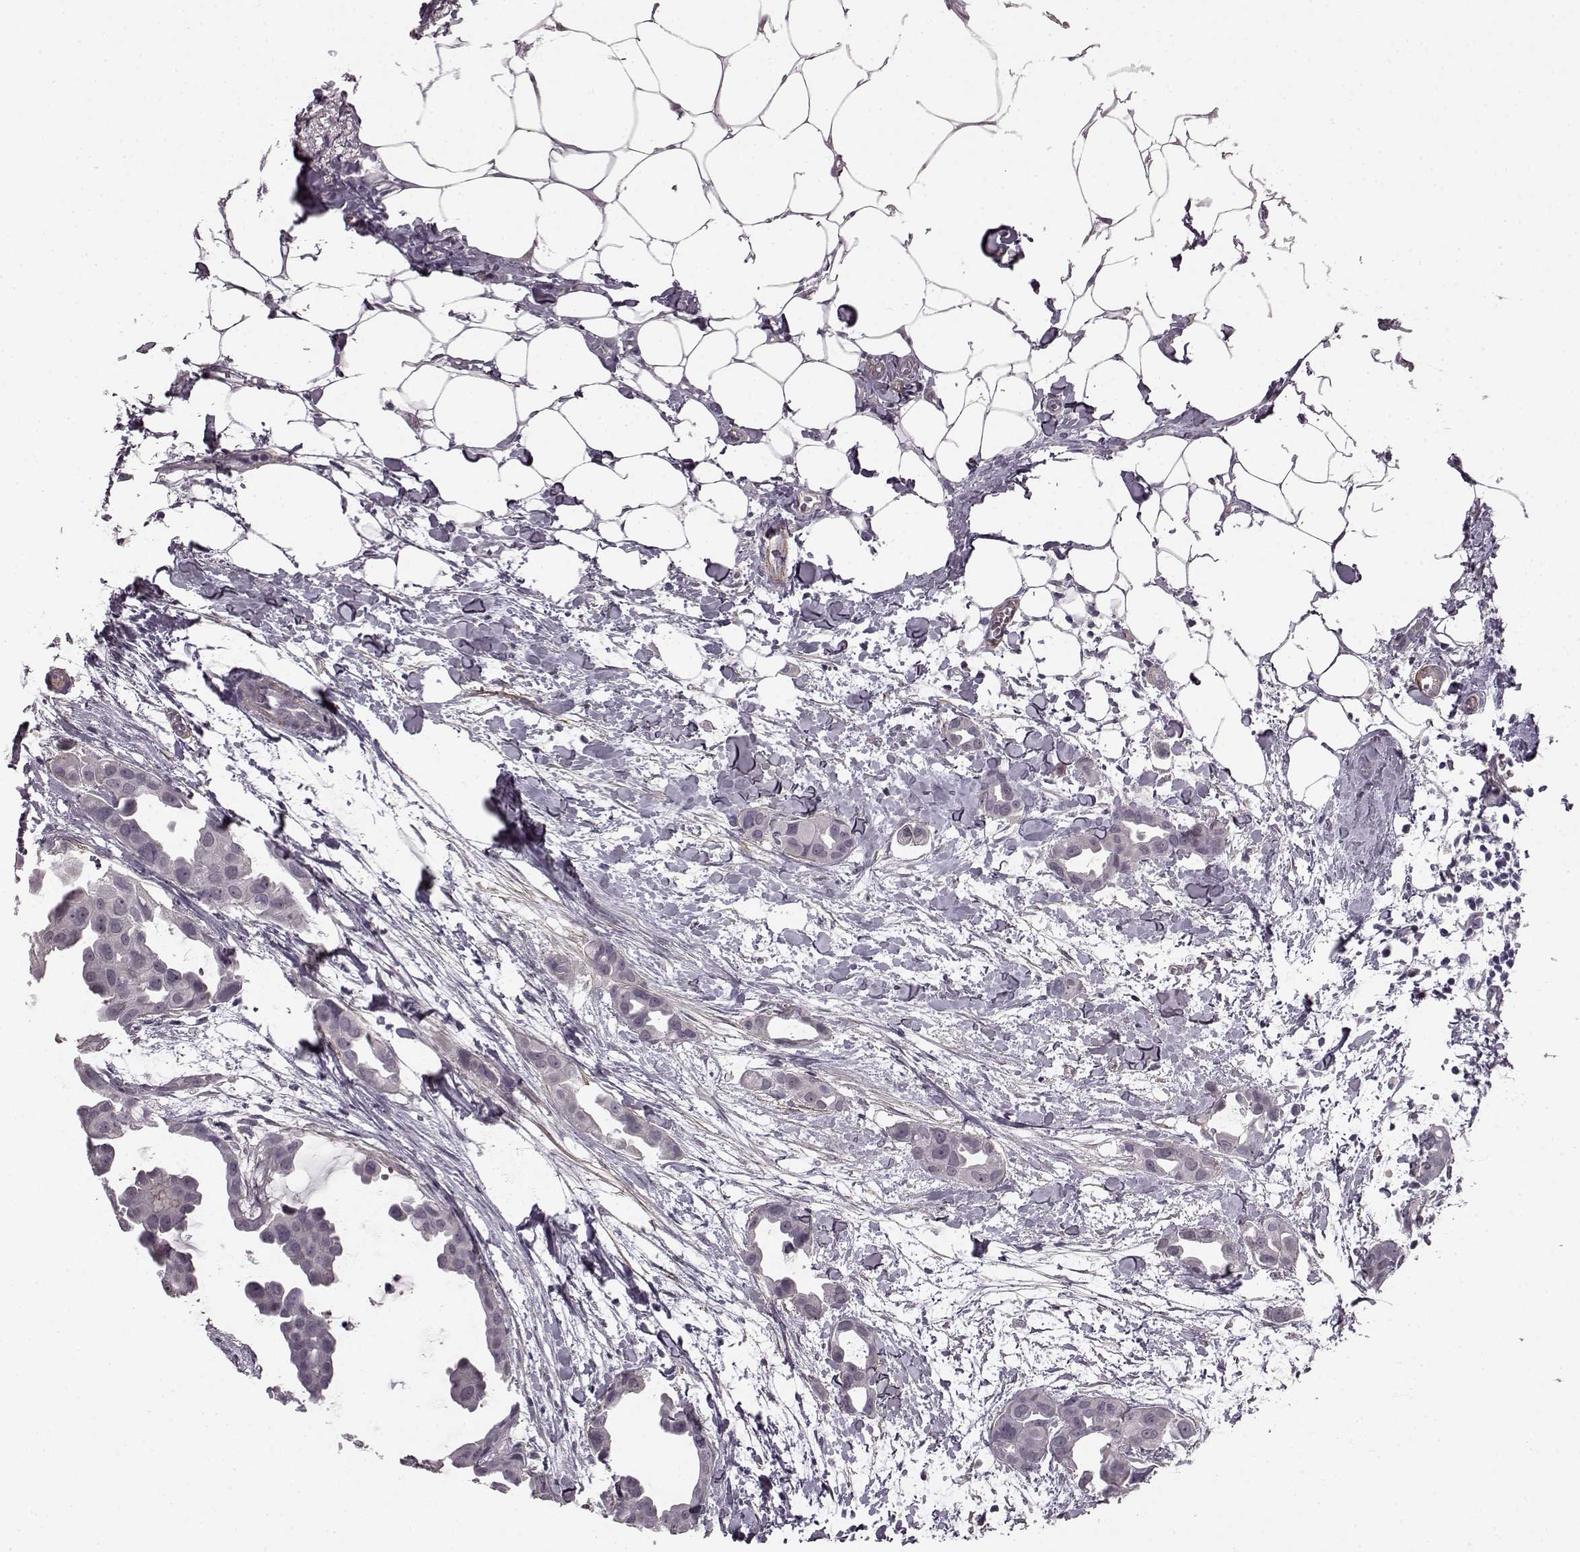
{"staining": {"intensity": "negative", "quantity": "none", "location": "none"}, "tissue": "breast cancer", "cell_type": "Tumor cells", "image_type": "cancer", "snomed": [{"axis": "morphology", "description": "Duct carcinoma"}, {"axis": "topography", "description": "Breast"}], "caption": "Human breast intraductal carcinoma stained for a protein using IHC demonstrates no expression in tumor cells.", "gene": "SLCO3A1", "patient": {"sex": "female", "age": 38}}